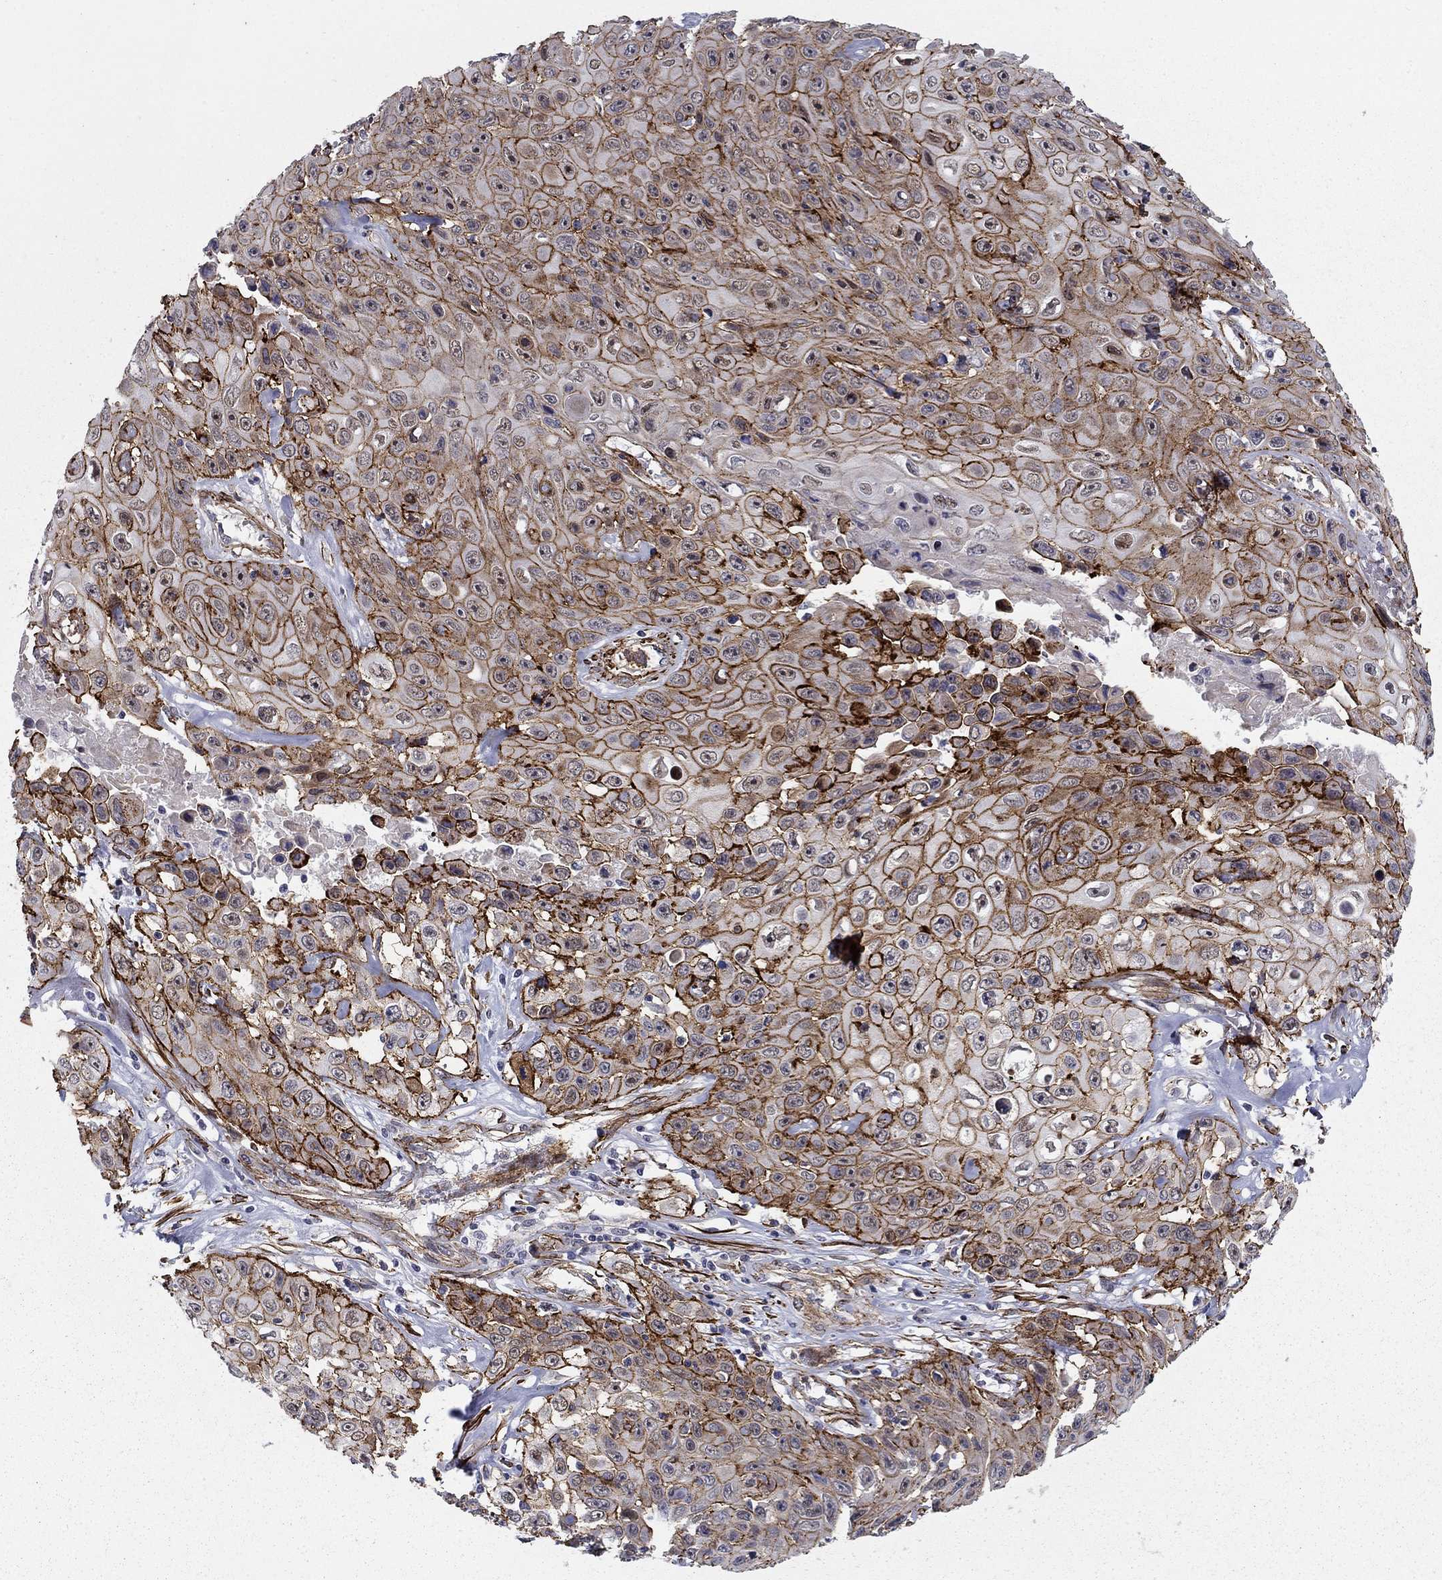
{"staining": {"intensity": "strong", "quantity": ">75%", "location": "cytoplasmic/membranous"}, "tissue": "skin cancer", "cell_type": "Tumor cells", "image_type": "cancer", "snomed": [{"axis": "morphology", "description": "Squamous cell carcinoma, NOS"}, {"axis": "topography", "description": "Skin"}], "caption": "IHC image of skin squamous cell carcinoma stained for a protein (brown), which demonstrates high levels of strong cytoplasmic/membranous staining in approximately >75% of tumor cells.", "gene": "KRBA1", "patient": {"sex": "male", "age": 82}}